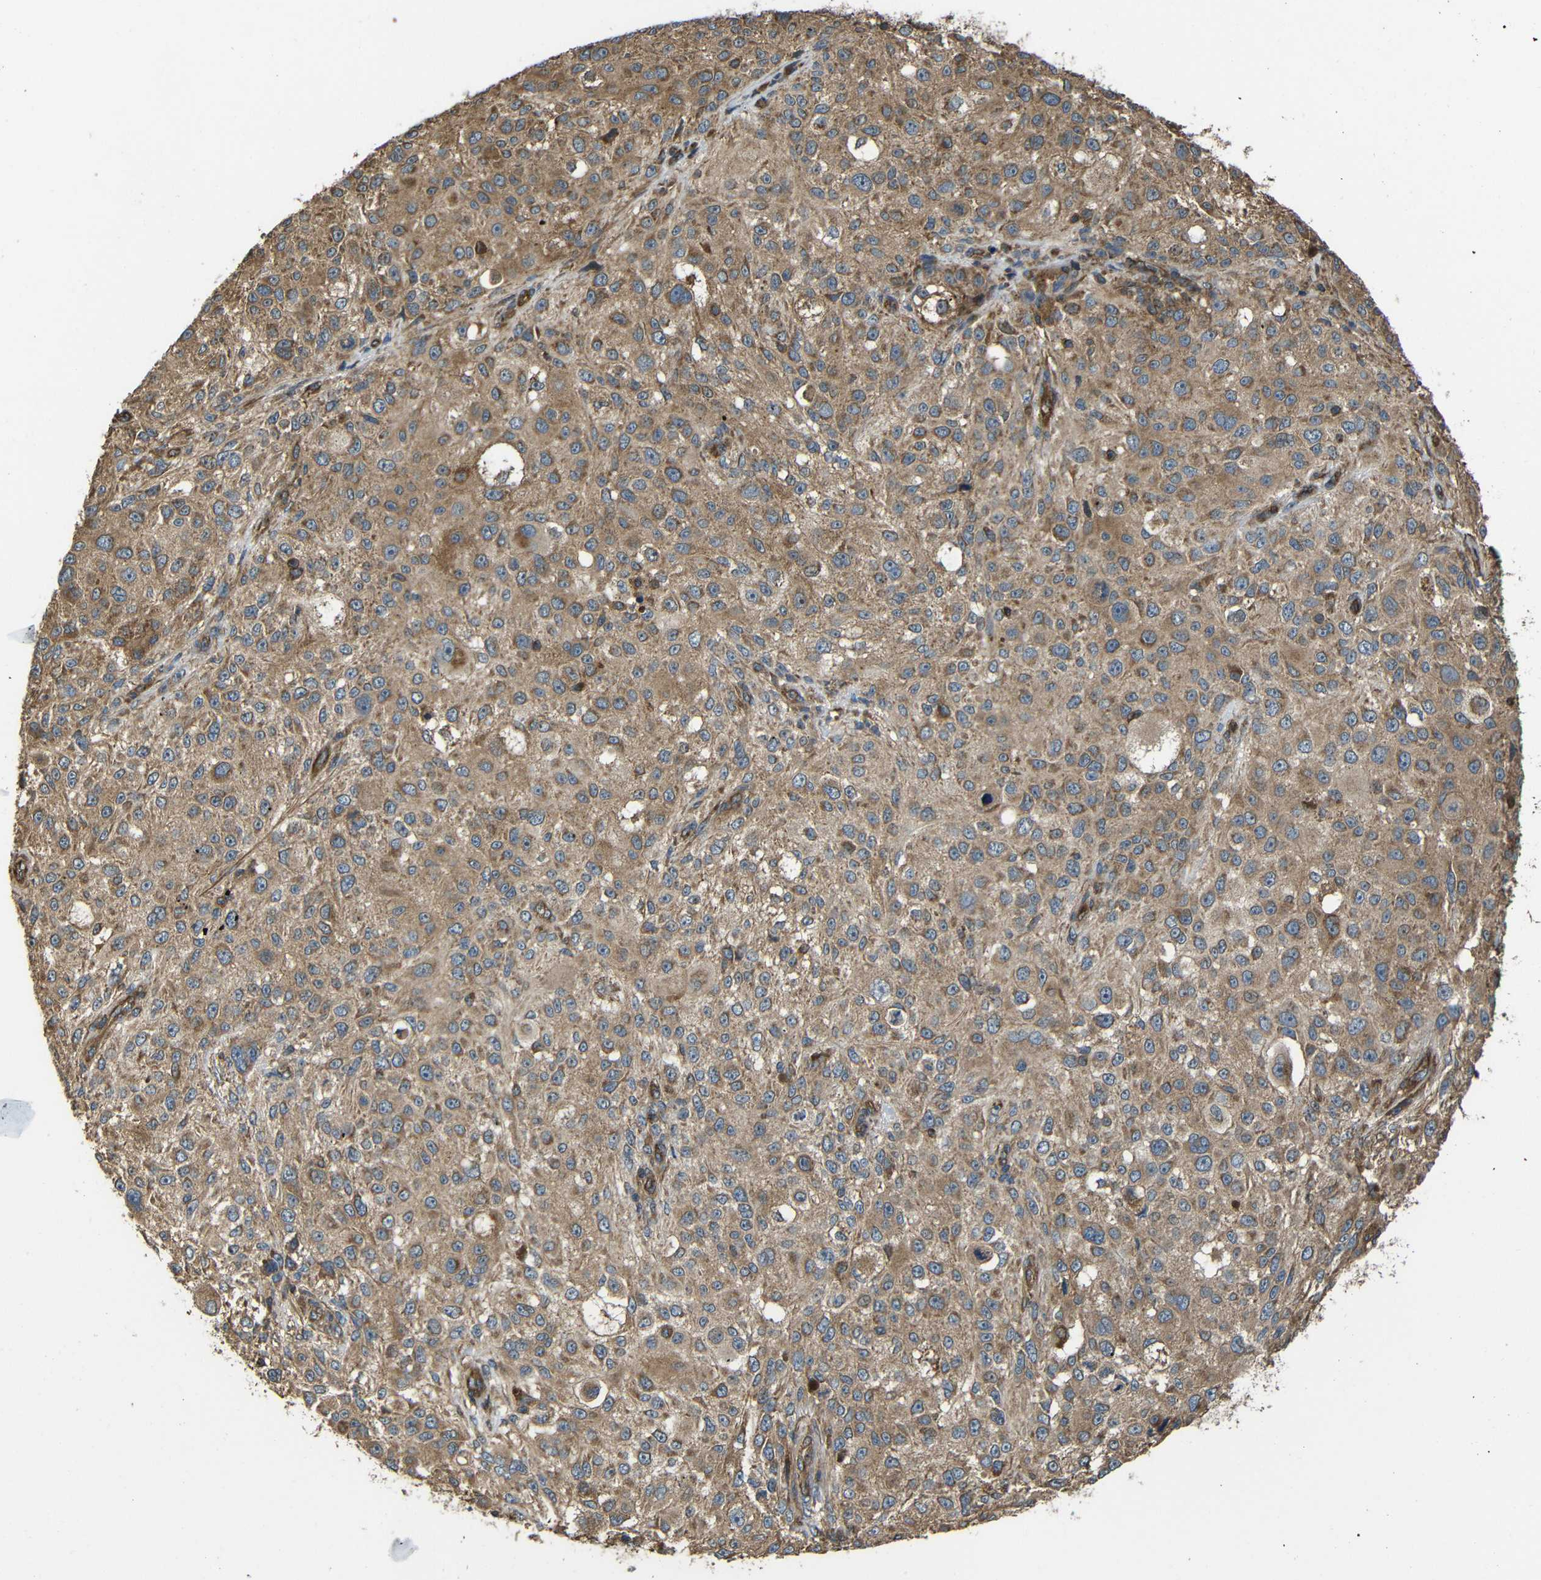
{"staining": {"intensity": "moderate", "quantity": ">75%", "location": "cytoplasmic/membranous"}, "tissue": "melanoma", "cell_type": "Tumor cells", "image_type": "cancer", "snomed": [{"axis": "morphology", "description": "Necrosis, NOS"}, {"axis": "morphology", "description": "Malignant melanoma, NOS"}, {"axis": "topography", "description": "Skin"}], "caption": "Human malignant melanoma stained for a protein (brown) shows moderate cytoplasmic/membranous positive expression in approximately >75% of tumor cells.", "gene": "PTCH1", "patient": {"sex": "female", "age": 87}}